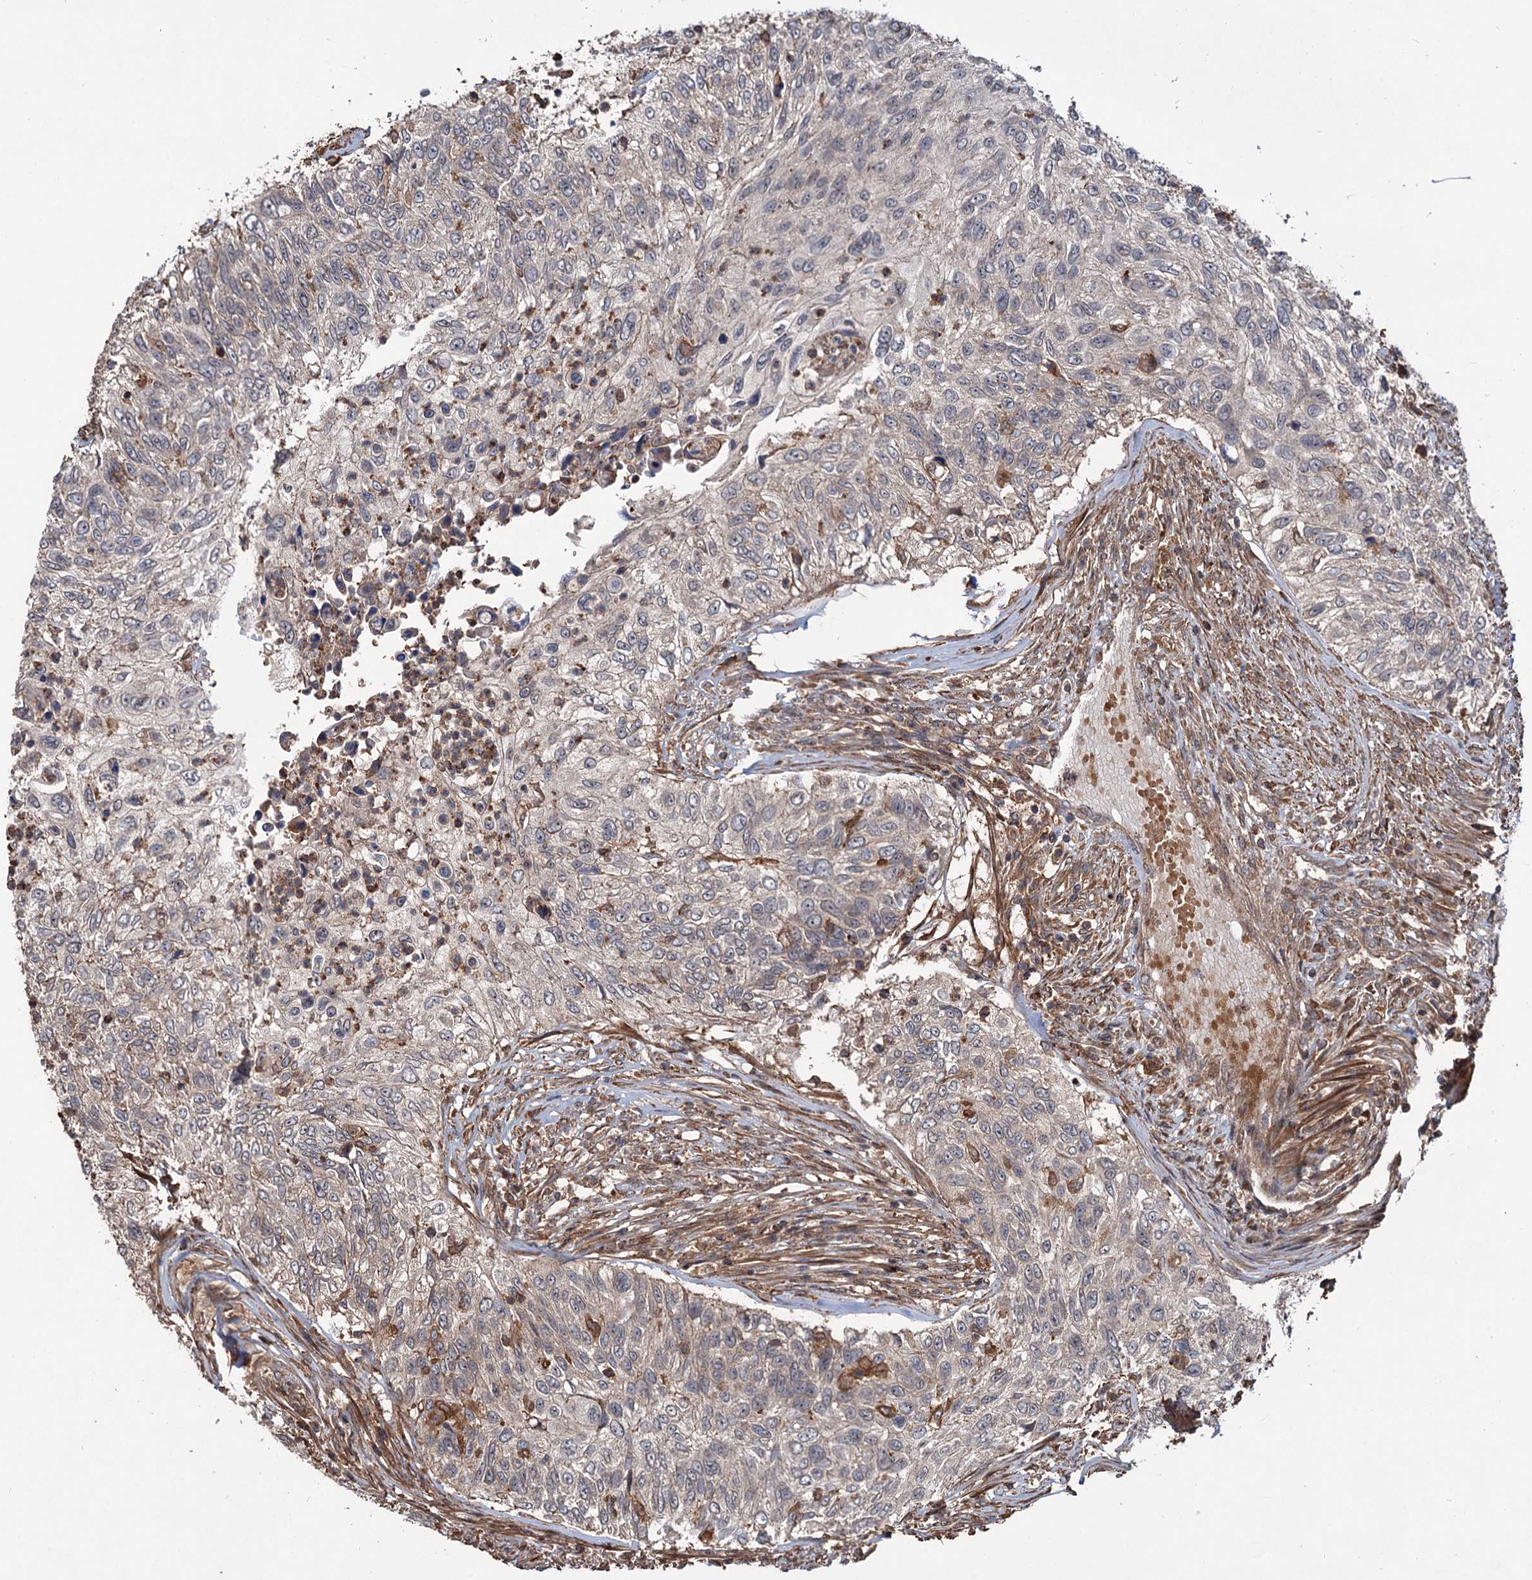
{"staining": {"intensity": "weak", "quantity": "<25%", "location": "cytoplasmic/membranous"}, "tissue": "urothelial cancer", "cell_type": "Tumor cells", "image_type": "cancer", "snomed": [{"axis": "morphology", "description": "Urothelial carcinoma, High grade"}, {"axis": "topography", "description": "Urinary bladder"}], "caption": "An immunohistochemistry image of high-grade urothelial carcinoma is shown. There is no staining in tumor cells of high-grade urothelial carcinoma. (Immunohistochemistry (ihc), brightfield microscopy, high magnification).", "gene": "GRIP1", "patient": {"sex": "female", "age": 60}}